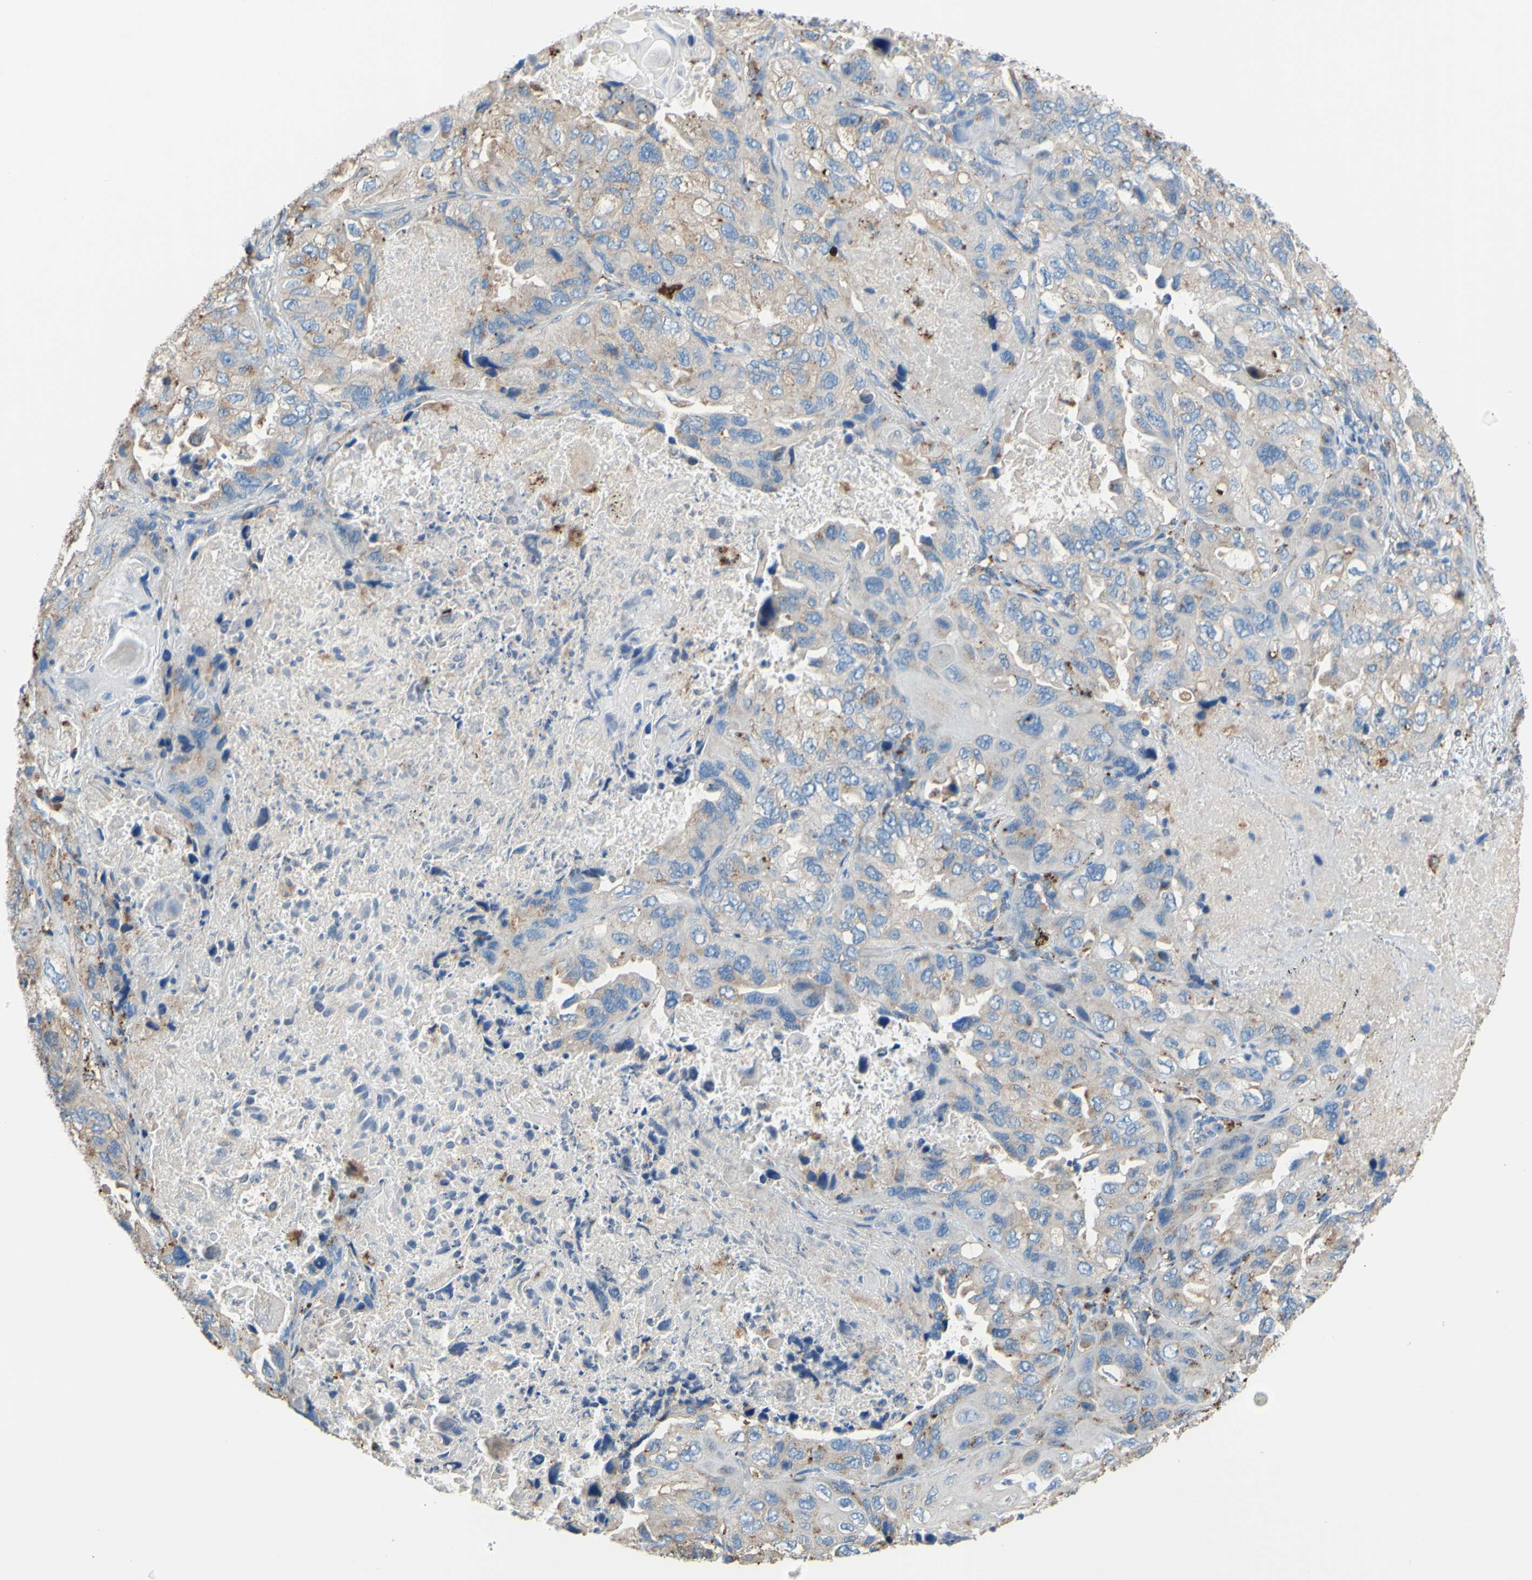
{"staining": {"intensity": "weak", "quantity": ">75%", "location": "cytoplasmic/membranous"}, "tissue": "lung cancer", "cell_type": "Tumor cells", "image_type": "cancer", "snomed": [{"axis": "morphology", "description": "Squamous cell carcinoma, NOS"}, {"axis": "topography", "description": "Lung"}], "caption": "Lung cancer tissue displays weak cytoplasmic/membranous staining in about >75% of tumor cells, visualized by immunohistochemistry.", "gene": "CTSD", "patient": {"sex": "female", "age": 73}}